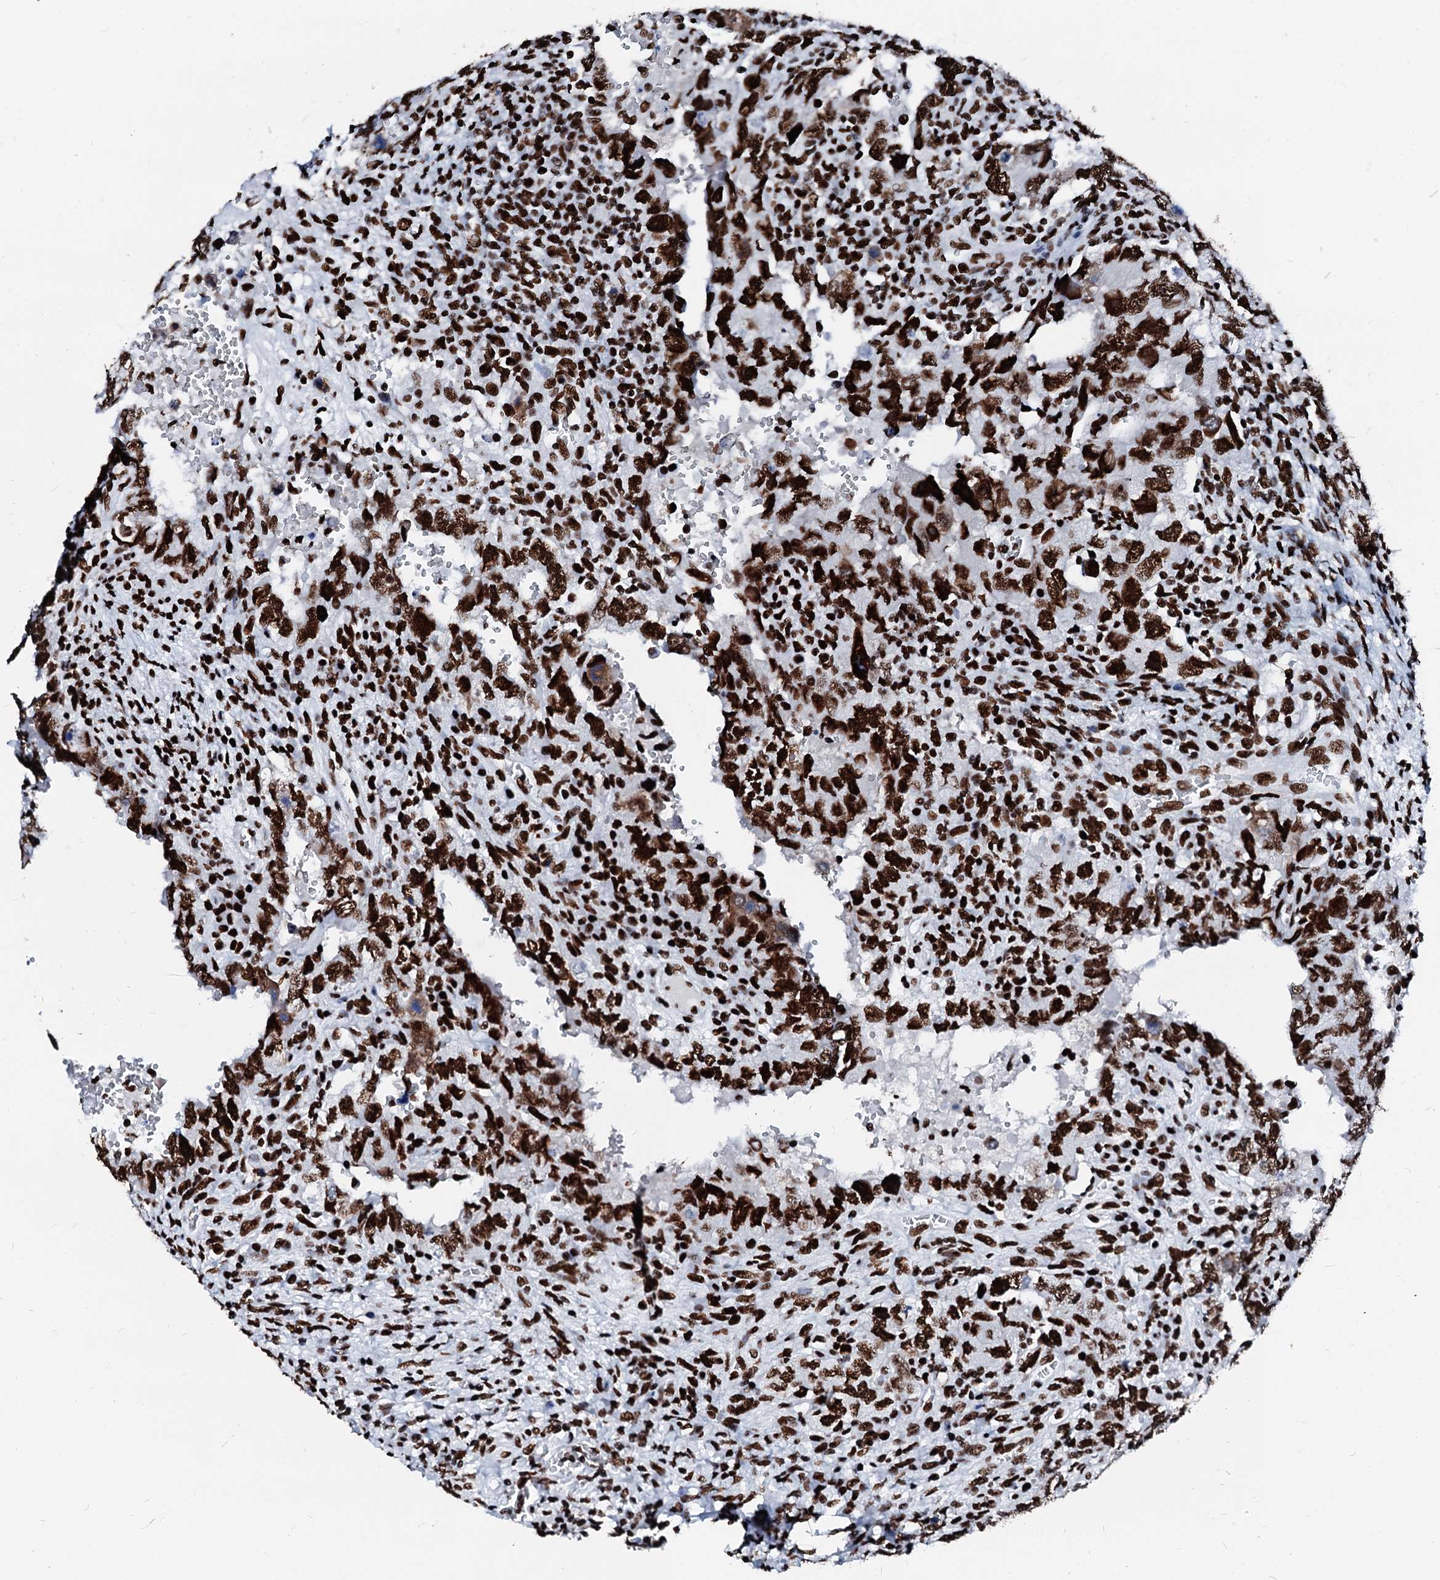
{"staining": {"intensity": "strong", "quantity": ">75%", "location": "nuclear"}, "tissue": "testis cancer", "cell_type": "Tumor cells", "image_type": "cancer", "snomed": [{"axis": "morphology", "description": "Carcinoma, Embryonal, NOS"}, {"axis": "topography", "description": "Testis"}], "caption": "Brown immunohistochemical staining in testis embryonal carcinoma exhibits strong nuclear positivity in about >75% of tumor cells.", "gene": "RALY", "patient": {"sex": "male", "age": 26}}